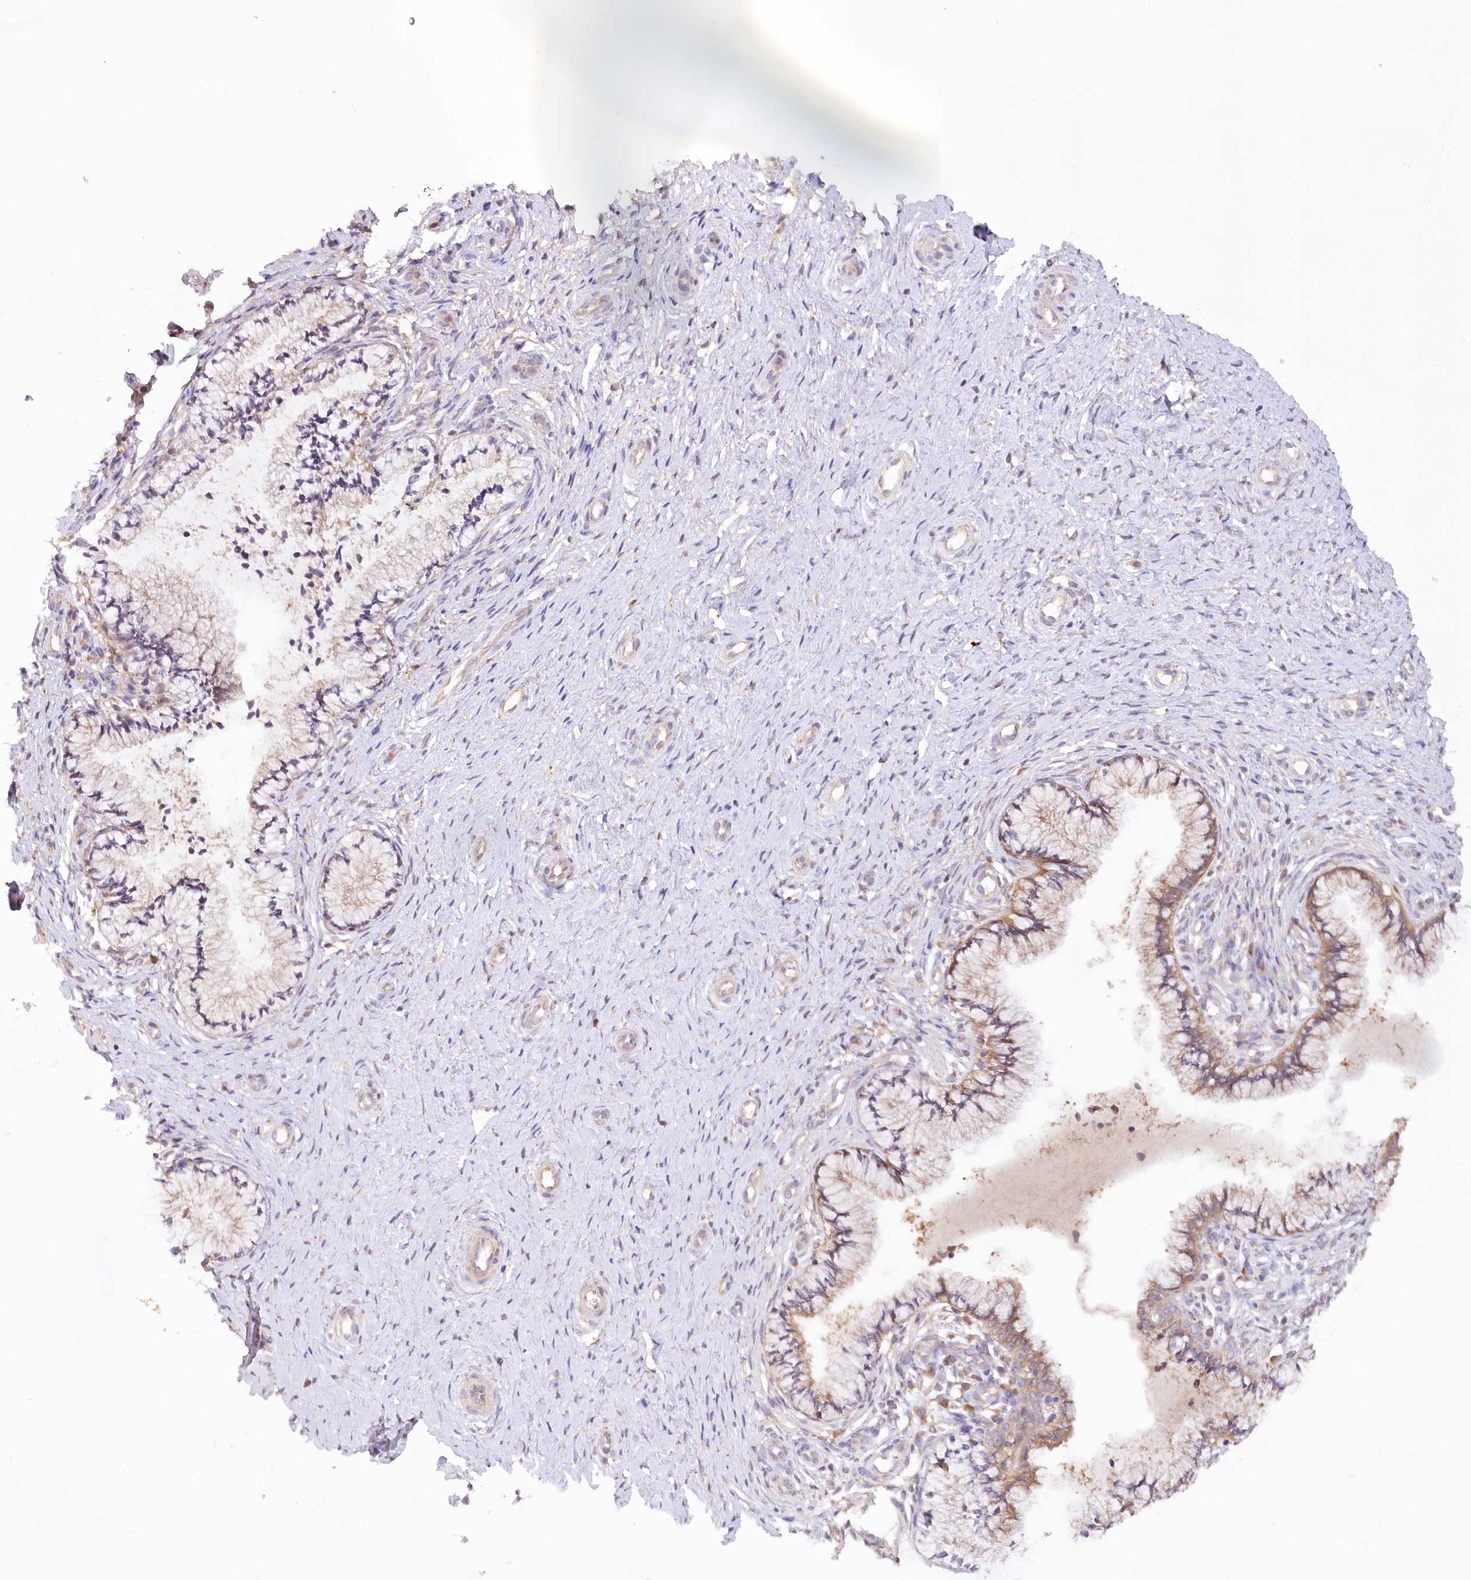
{"staining": {"intensity": "moderate", "quantity": "25%-75%", "location": "cytoplasmic/membranous"}, "tissue": "cervix", "cell_type": "Glandular cells", "image_type": "normal", "snomed": [{"axis": "morphology", "description": "Normal tissue, NOS"}, {"axis": "topography", "description": "Cervix"}], "caption": "Cervix stained for a protein reveals moderate cytoplasmic/membranous positivity in glandular cells. The staining was performed using DAB, with brown indicating positive protein expression. Nuclei are stained blue with hematoxylin.", "gene": "PAIP2", "patient": {"sex": "female", "age": 36}}